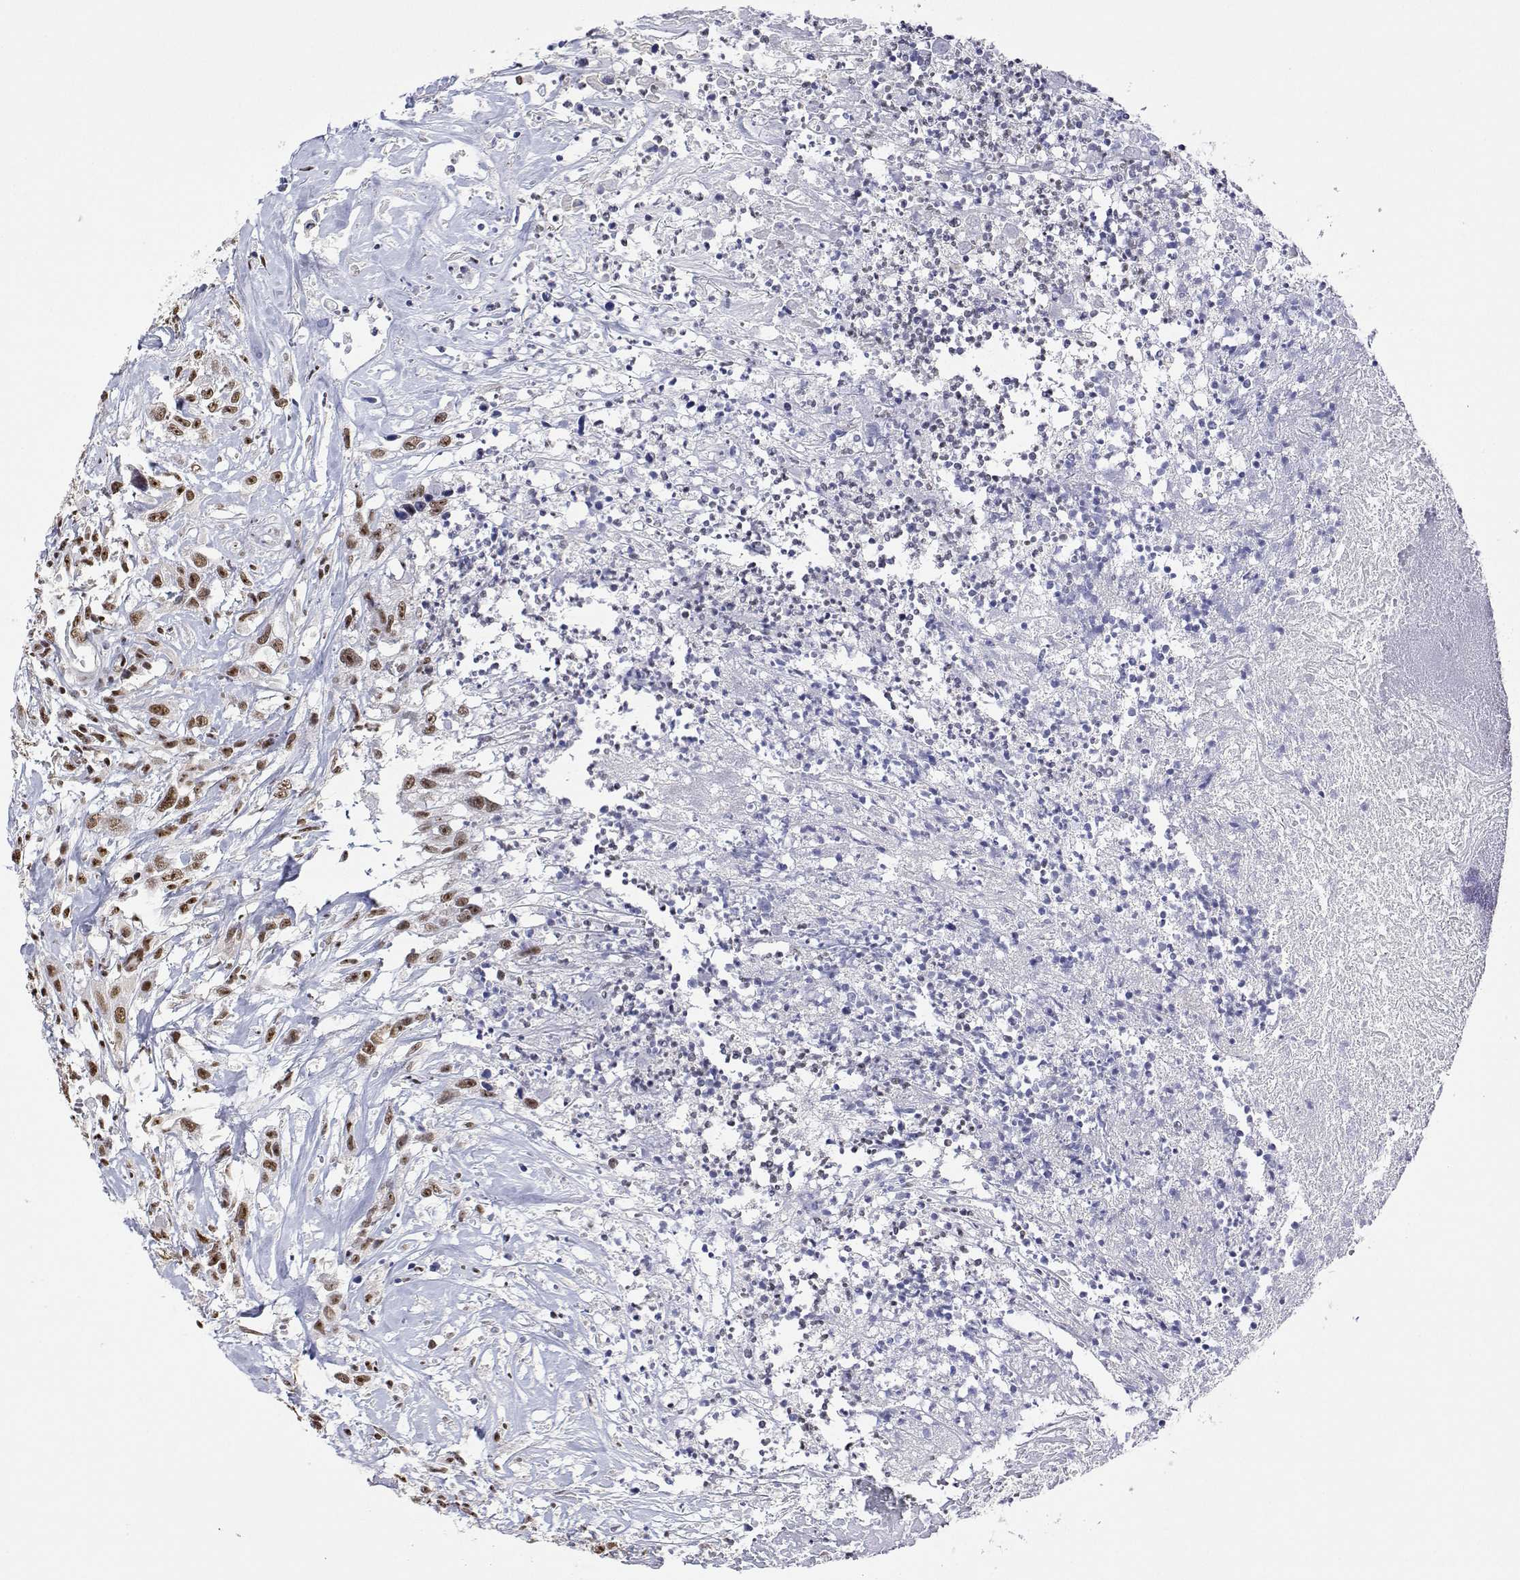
{"staining": {"intensity": "moderate", "quantity": ">75%", "location": "nuclear"}, "tissue": "head and neck cancer", "cell_type": "Tumor cells", "image_type": "cancer", "snomed": [{"axis": "morphology", "description": "Squamous cell carcinoma, NOS"}, {"axis": "topography", "description": "Head-Neck"}], "caption": "Immunohistochemical staining of human head and neck cancer (squamous cell carcinoma) shows moderate nuclear protein expression in approximately >75% of tumor cells.", "gene": "ADAR", "patient": {"sex": "male", "age": 57}}